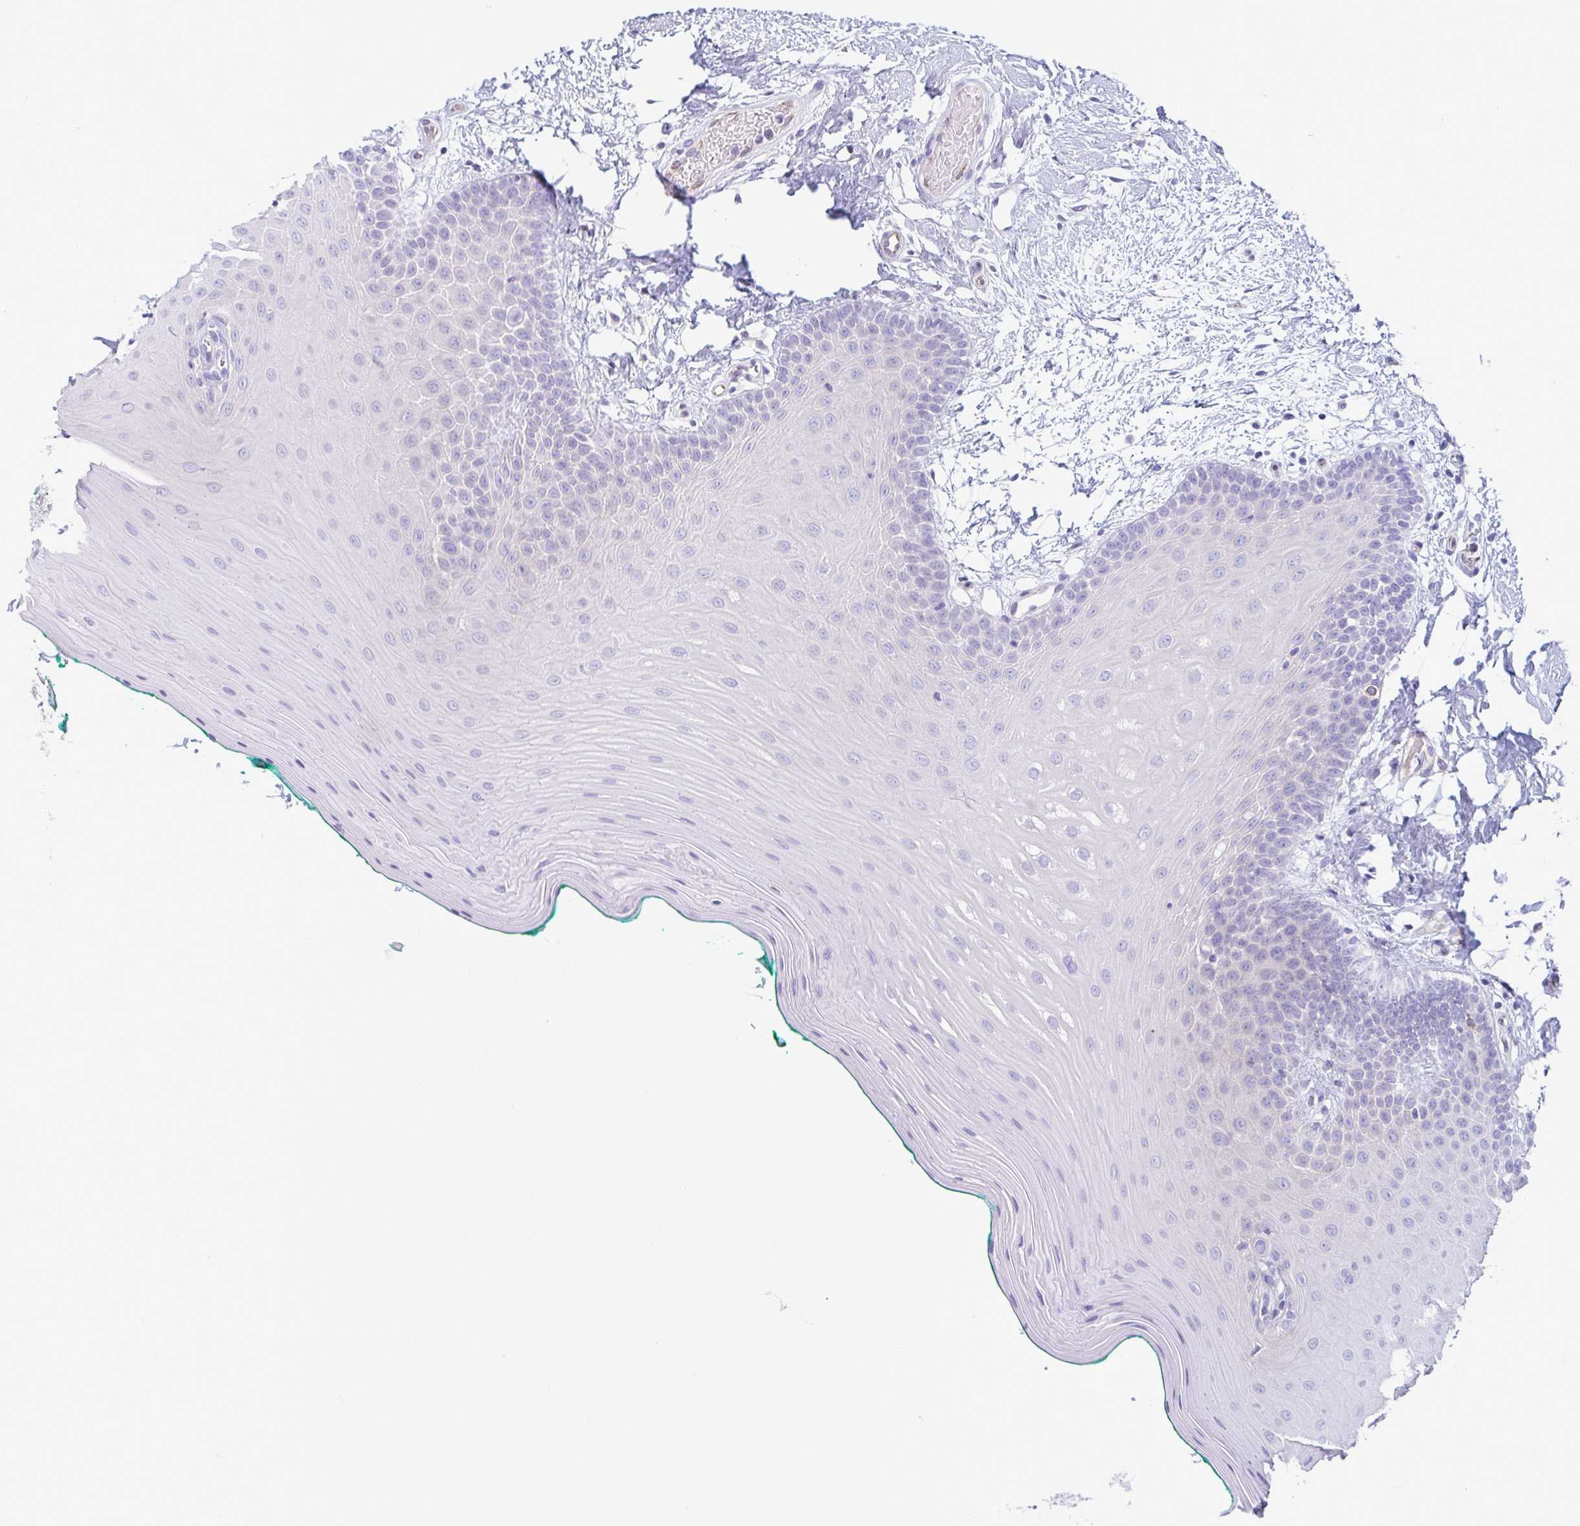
{"staining": {"intensity": "negative", "quantity": "none", "location": "none"}, "tissue": "oral mucosa", "cell_type": "Squamous epithelial cells", "image_type": "normal", "snomed": [{"axis": "morphology", "description": "Normal tissue, NOS"}, {"axis": "topography", "description": "Oral tissue"}], "caption": "Photomicrograph shows no significant protein positivity in squamous epithelial cells of benign oral mucosa.", "gene": "TNNI2", "patient": {"sex": "female", "age": 40}}